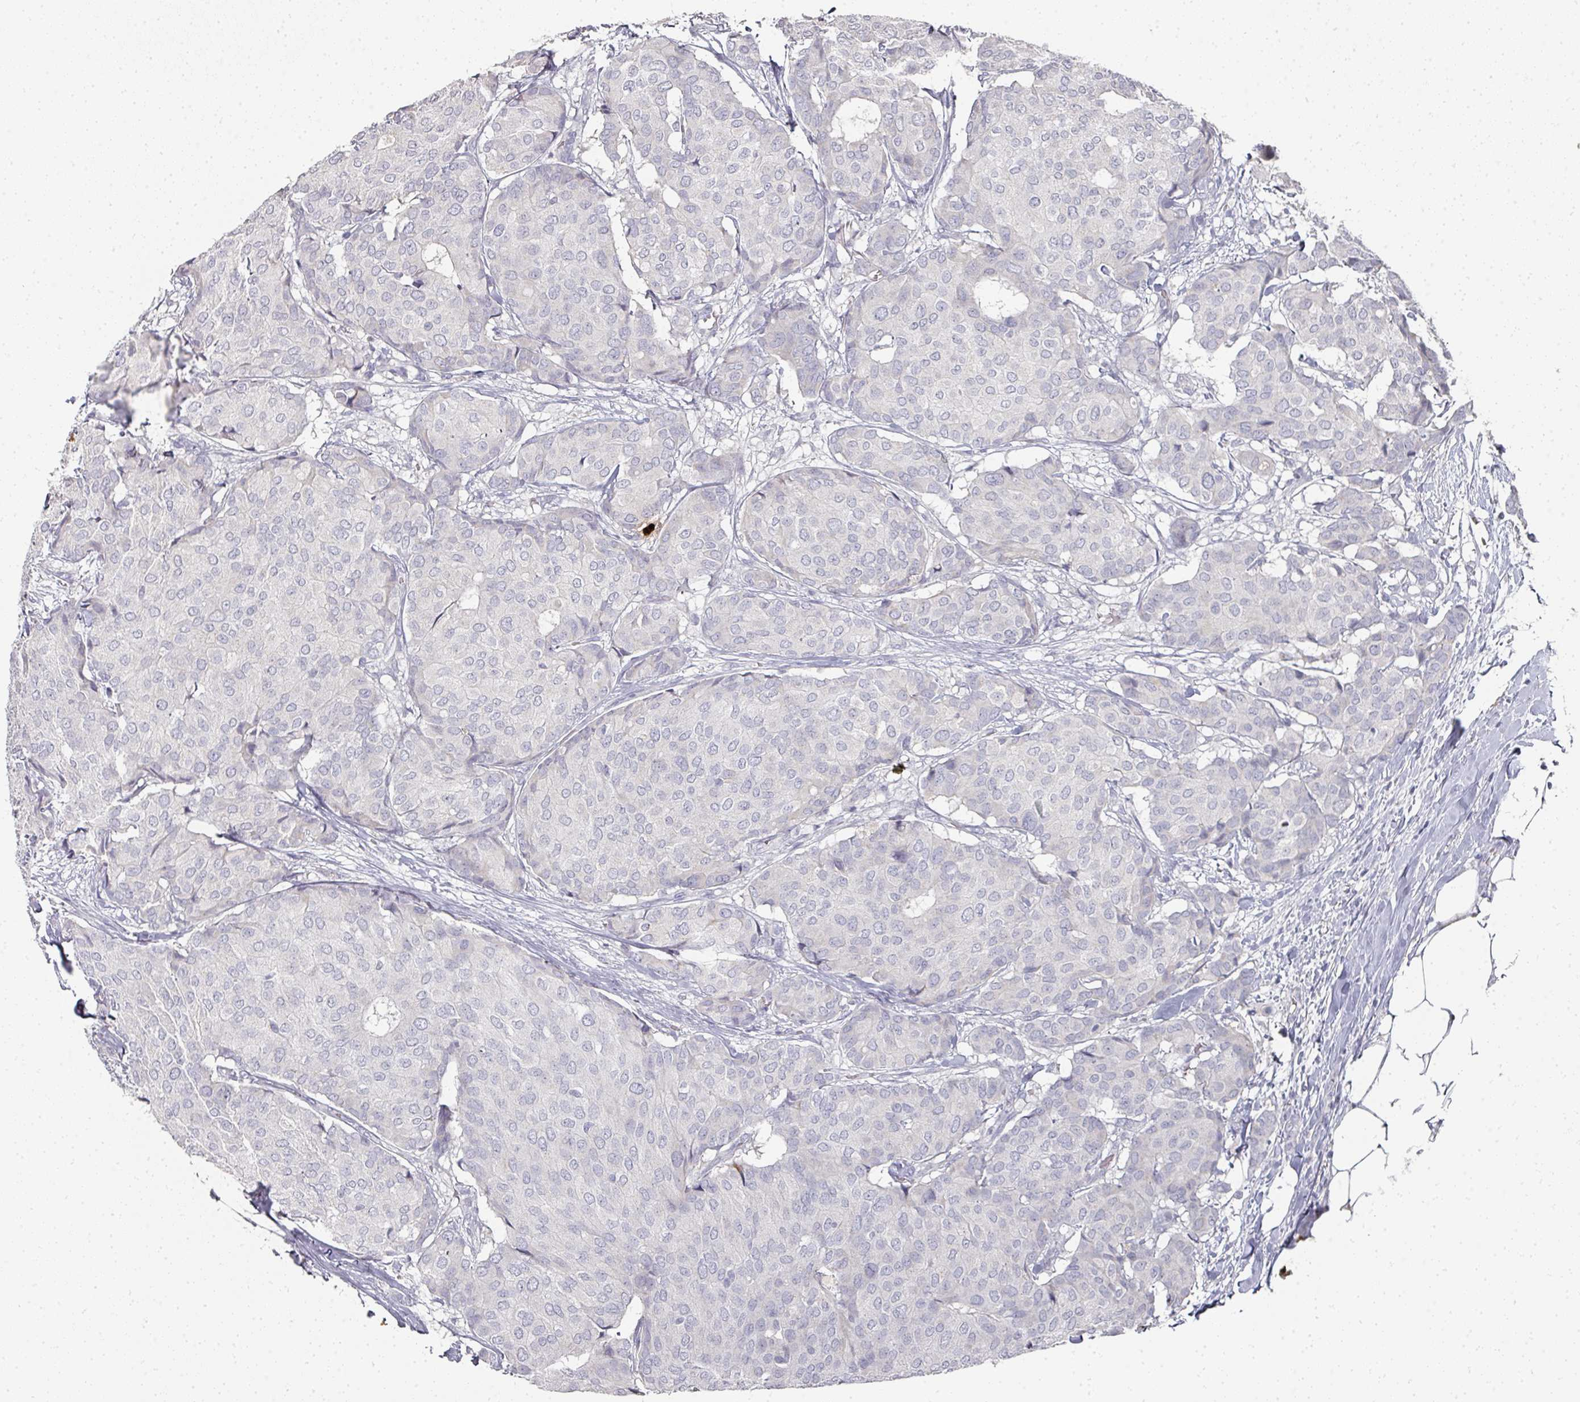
{"staining": {"intensity": "negative", "quantity": "none", "location": "none"}, "tissue": "breast cancer", "cell_type": "Tumor cells", "image_type": "cancer", "snomed": [{"axis": "morphology", "description": "Duct carcinoma"}, {"axis": "topography", "description": "Breast"}], "caption": "IHC of breast cancer displays no staining in tumor cells.", "gene": "CAMP", "patient": {"sex": "female", "age": 75}}